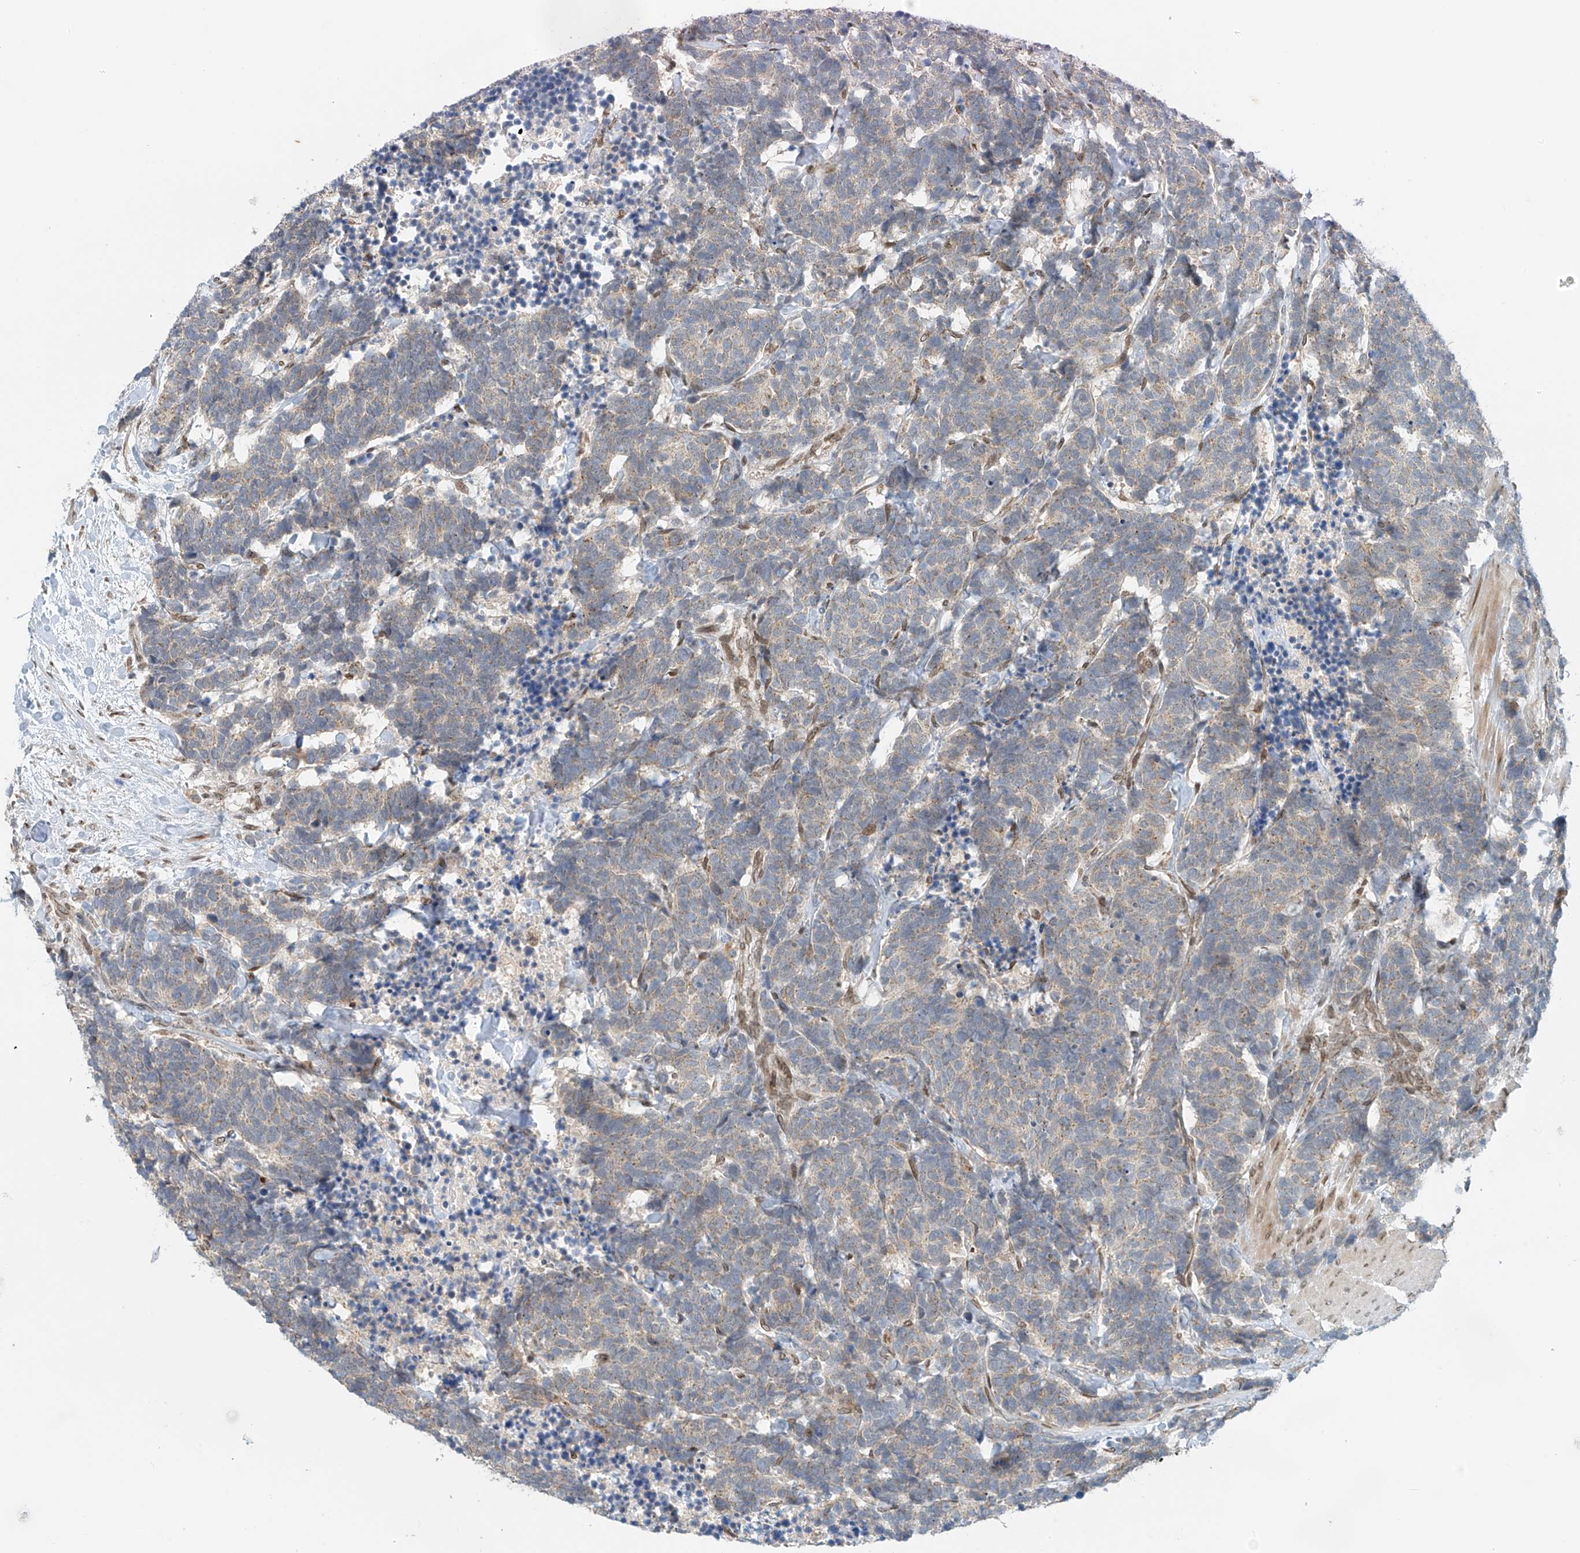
{"staining": {"intensity": "weak", "quantity": "<25%", "location": "cytoplasmic/membranous"}, "tissue": "carcinoid", "cell_type": "Tumor cells", "image_type": "cancer", "snomed": [{"axis": "morphology", "description": "Carcinoma, NOS"}, {"axis": "morphology", "description": "Carcinoid, malignant, NOS"}, {"axis": "topography", "description": "Urinary bladder"}], "caption": "IHC of malignant carcinoid exhibits no staining in tumor cells. (DAB (3,3'-diaminobenzidine) IHC, high magnification).", "gene": "STARD9", "patient": {"sex": "male", "age": 57}}